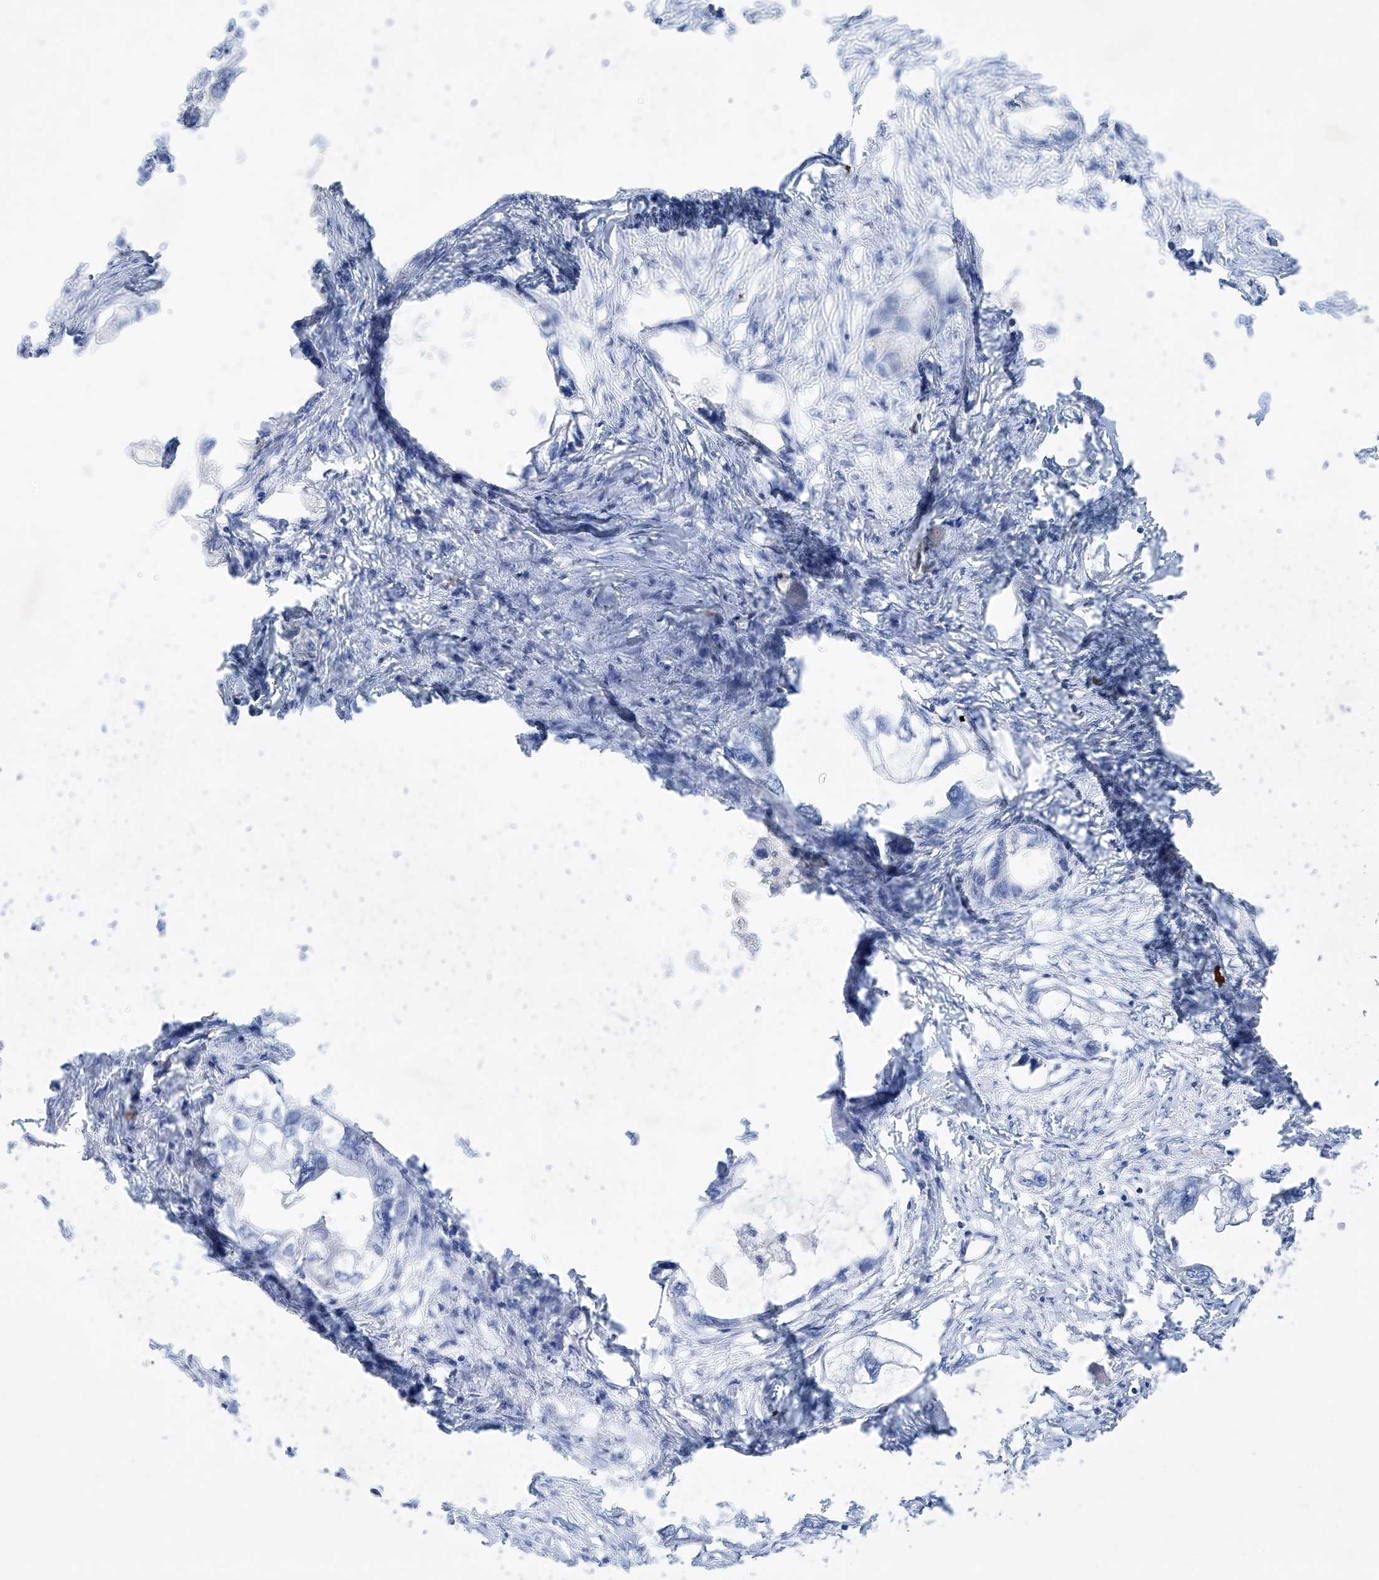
{"staining": {"intensity": "negative", "quantity": "none", "location": "none"}, "tissue": "endometrial cancer", "cell_type": "Tumor cells", "image_type": "cancer", "snomed": [{"axis": "morphology", "description": "Adenocarcinoma, NOS"}, {"axis": "morphology", "description": "Adenocarcinoma, metastatic, NOS"}, {"axis": "topography", "description": "Adipose tissue"}, {"axis": "topography", "description": "Endometrium"}], "caption": "Immunohistochemistry photomicrograph of neoplastic tissue: endometrial cancer (metastatic adenocarcinoma) stained with DAB (3,3'-diaminobenzidine) exhibits no significant protein staining in tumor cells.", "gene": "LURAP1", "patient": {"sex": "female", "age": 67}}